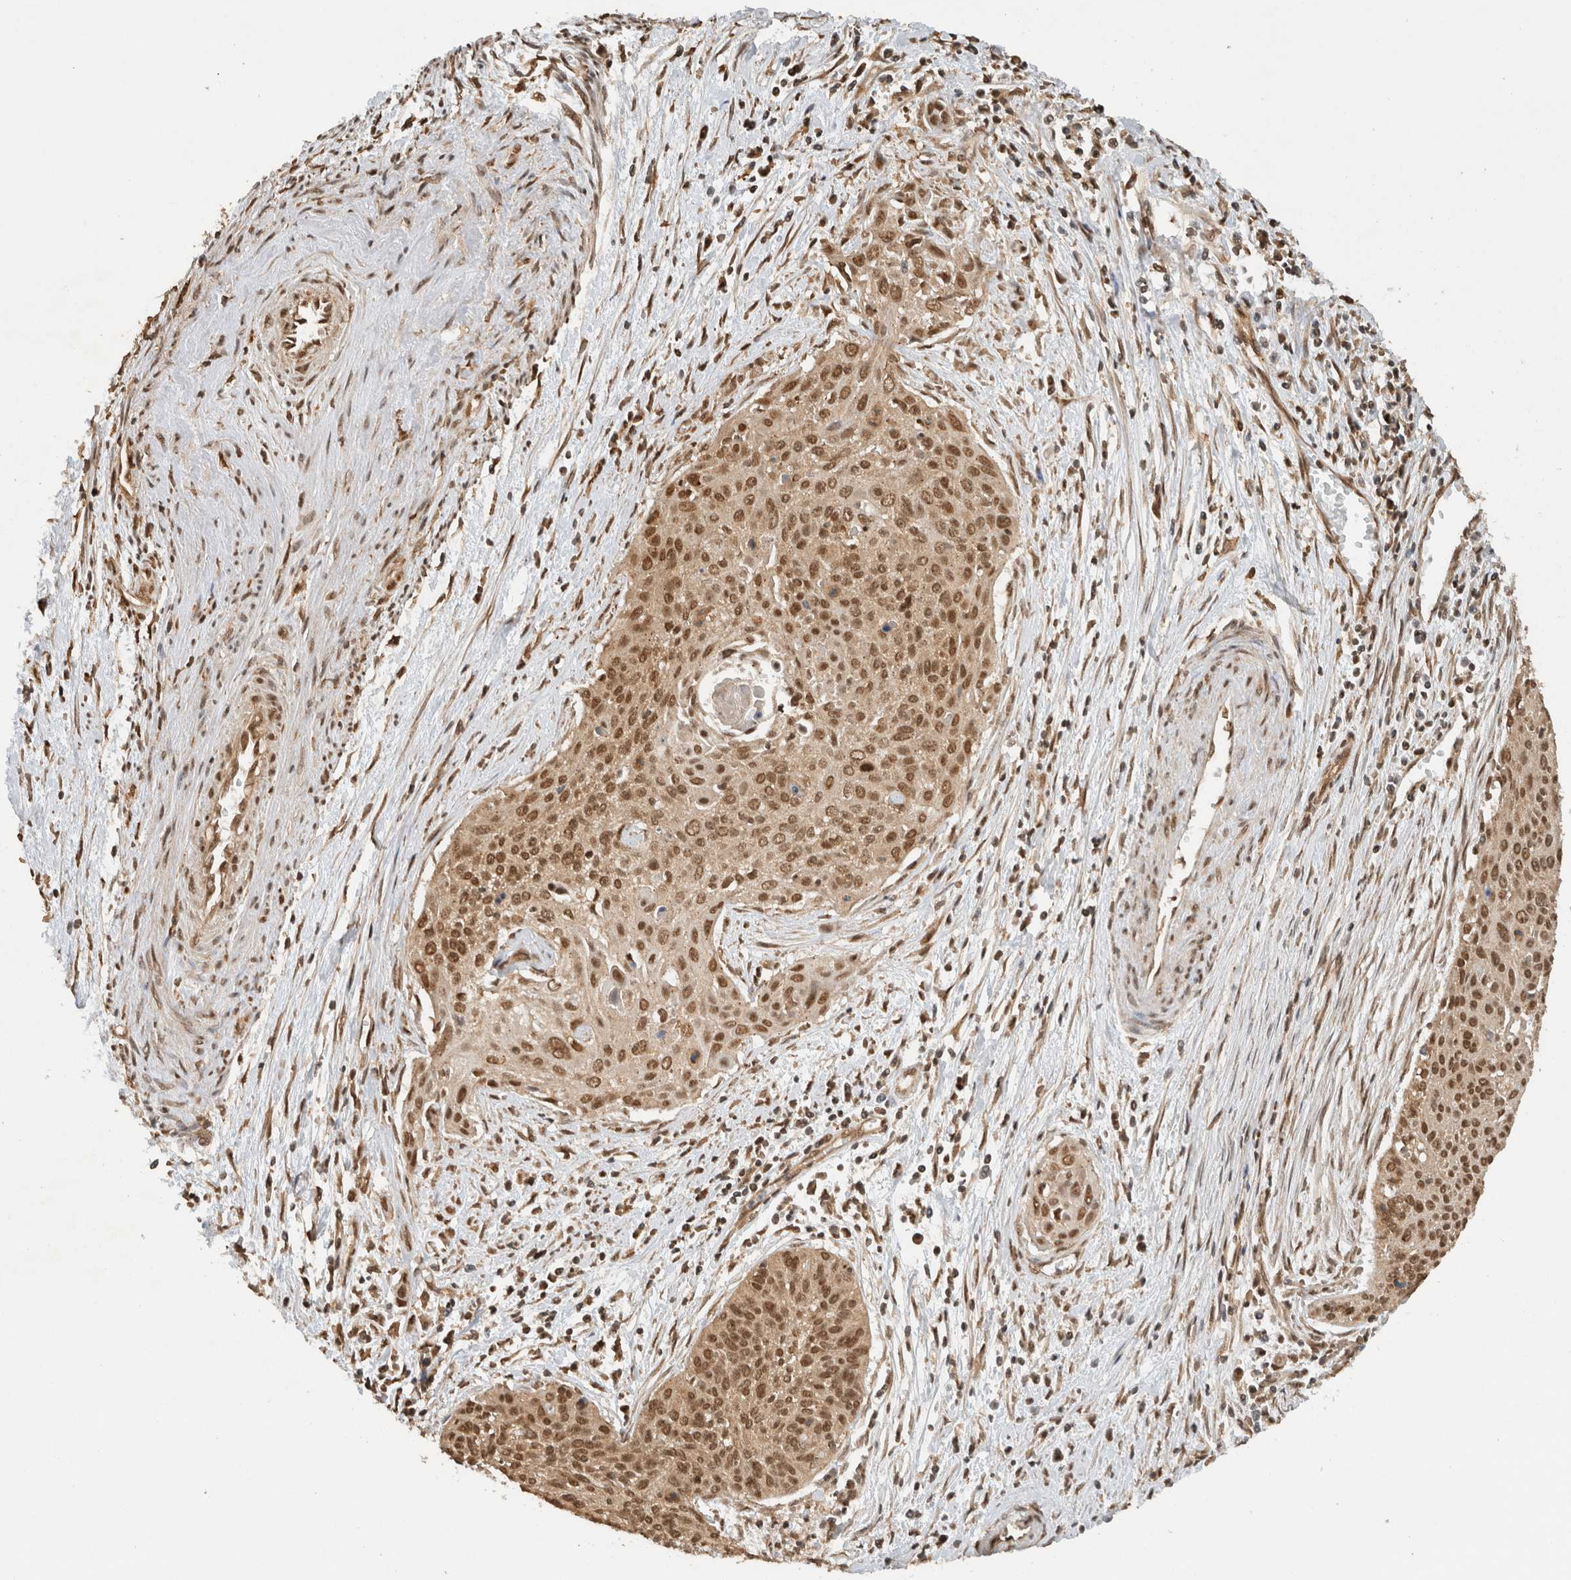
{"staining": {"intensity": "moderate", "quantity": ">75%", "location": "nuclear"}, "tissue": "cervical cancer", "cell_type": "Tumor cells", "image_type": "cancer", "snomed": [{"axis": "morphology", "description": "Squamous cell carcinoma, NOS"}, {"axis": "topography", "description": "Cervix"}], "caption": "High-magnification brightfield microscopy of cervical squamous cell carcinoma stained with DAB (brown) and counterstained with hematoxylin (blue). tumor cells exhibit moderate nuclear staining is present in approximately>75% of cells.", "gene": "C1orf21", "patient": {"sex": "female", "age": 55}}